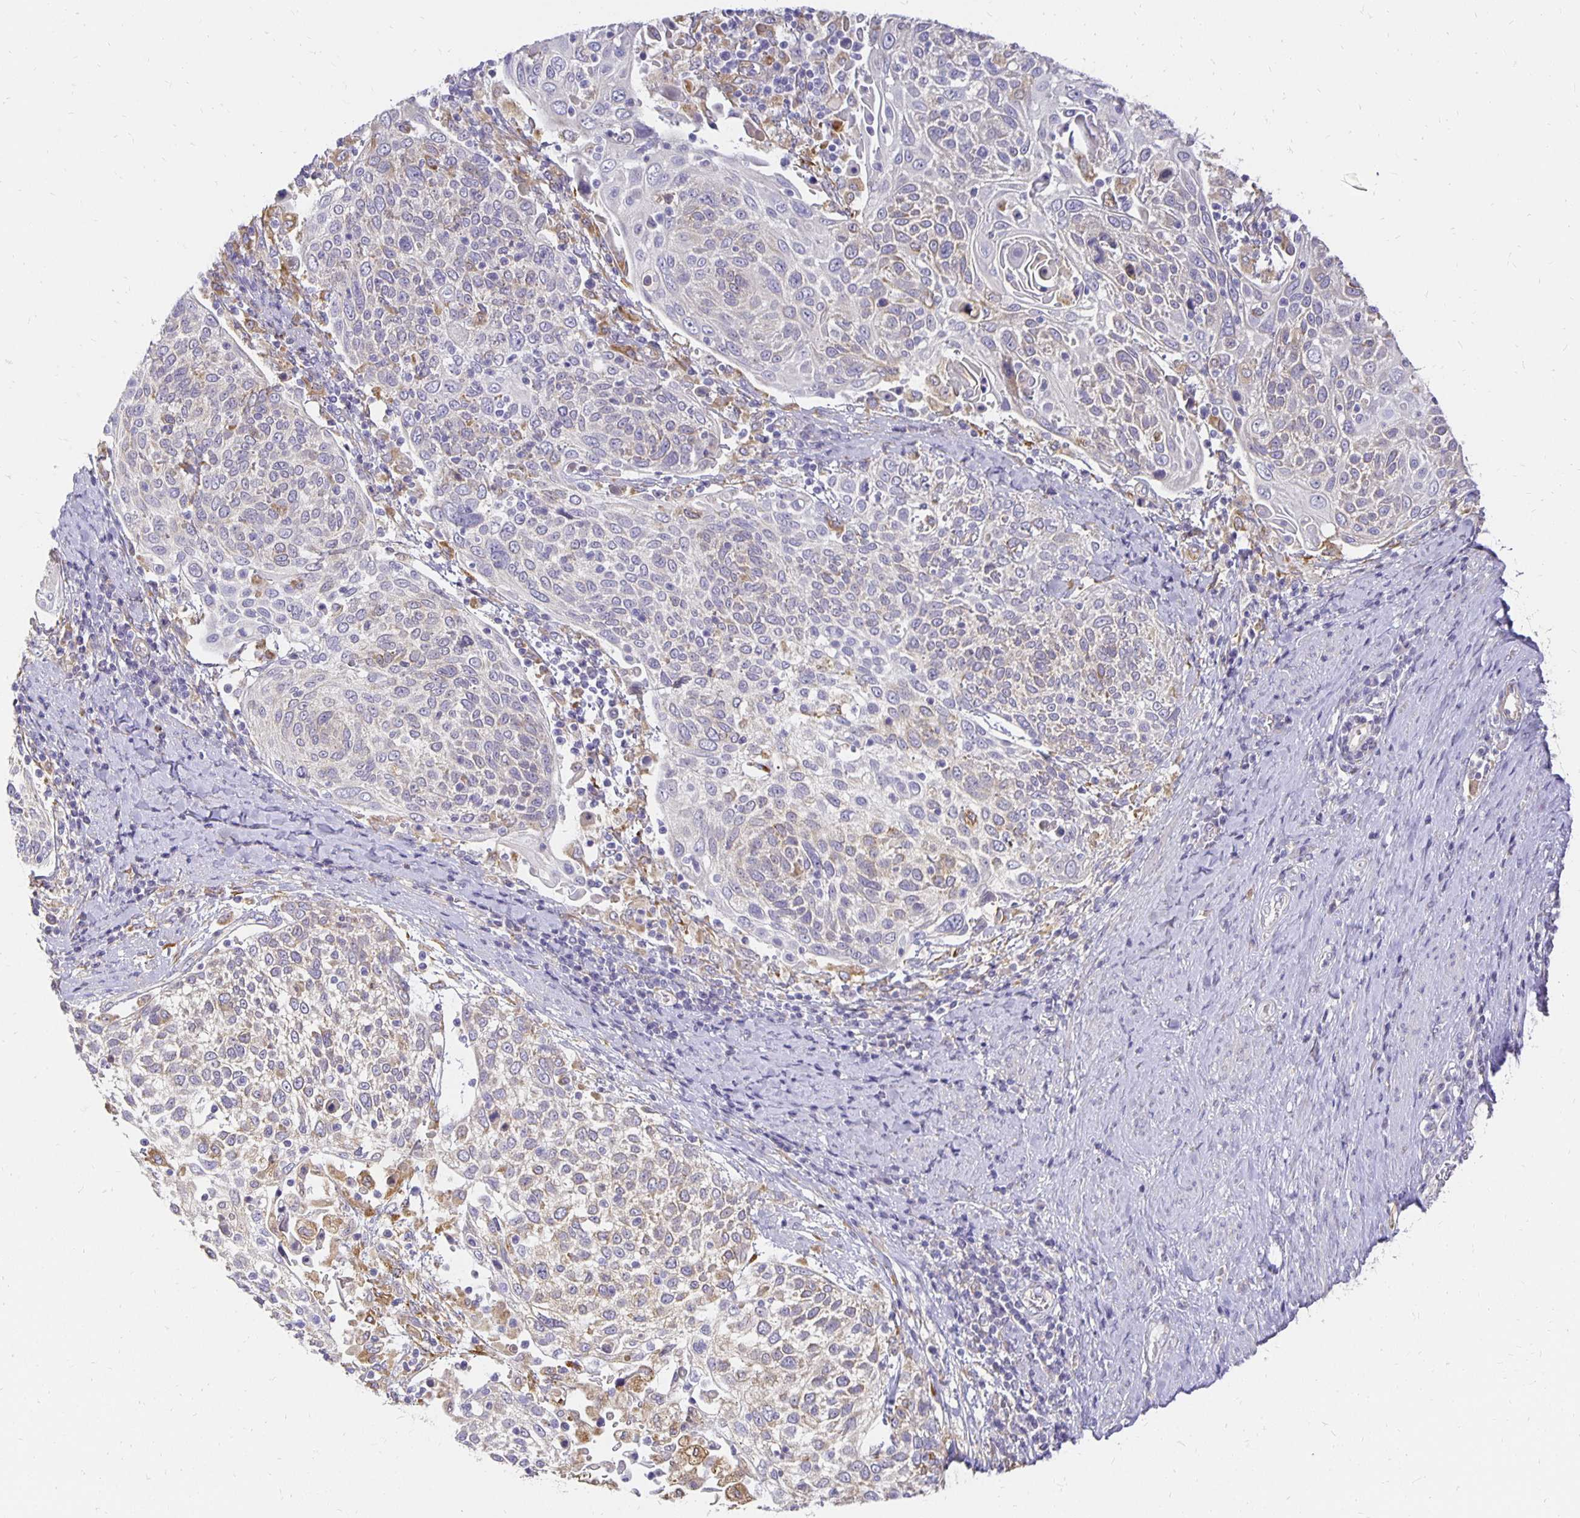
{"staining": {"intensity": "weak", "quantity": "<25%", "location": "cytoplasmic/membranous"}, "tissue": "cervical cancer", "cell_type": "Tumor cells", "image_type": "cancer", "snomed": [{"axis": "morphology", "description": "Squamous cell carcinoma, NOS"}, {"axis": "topography", "description": "Cervix"}], "caption": "Cervical cancer (squamous cell carcinoma) was stained to show a protein in brown. There is no significant expression in tumor cells. (Immunohistochemistry (ihc), brightfield microscopy, high magnification).", "gene": "PLOD1", "patient": {"sex": "female", "age": 61}}